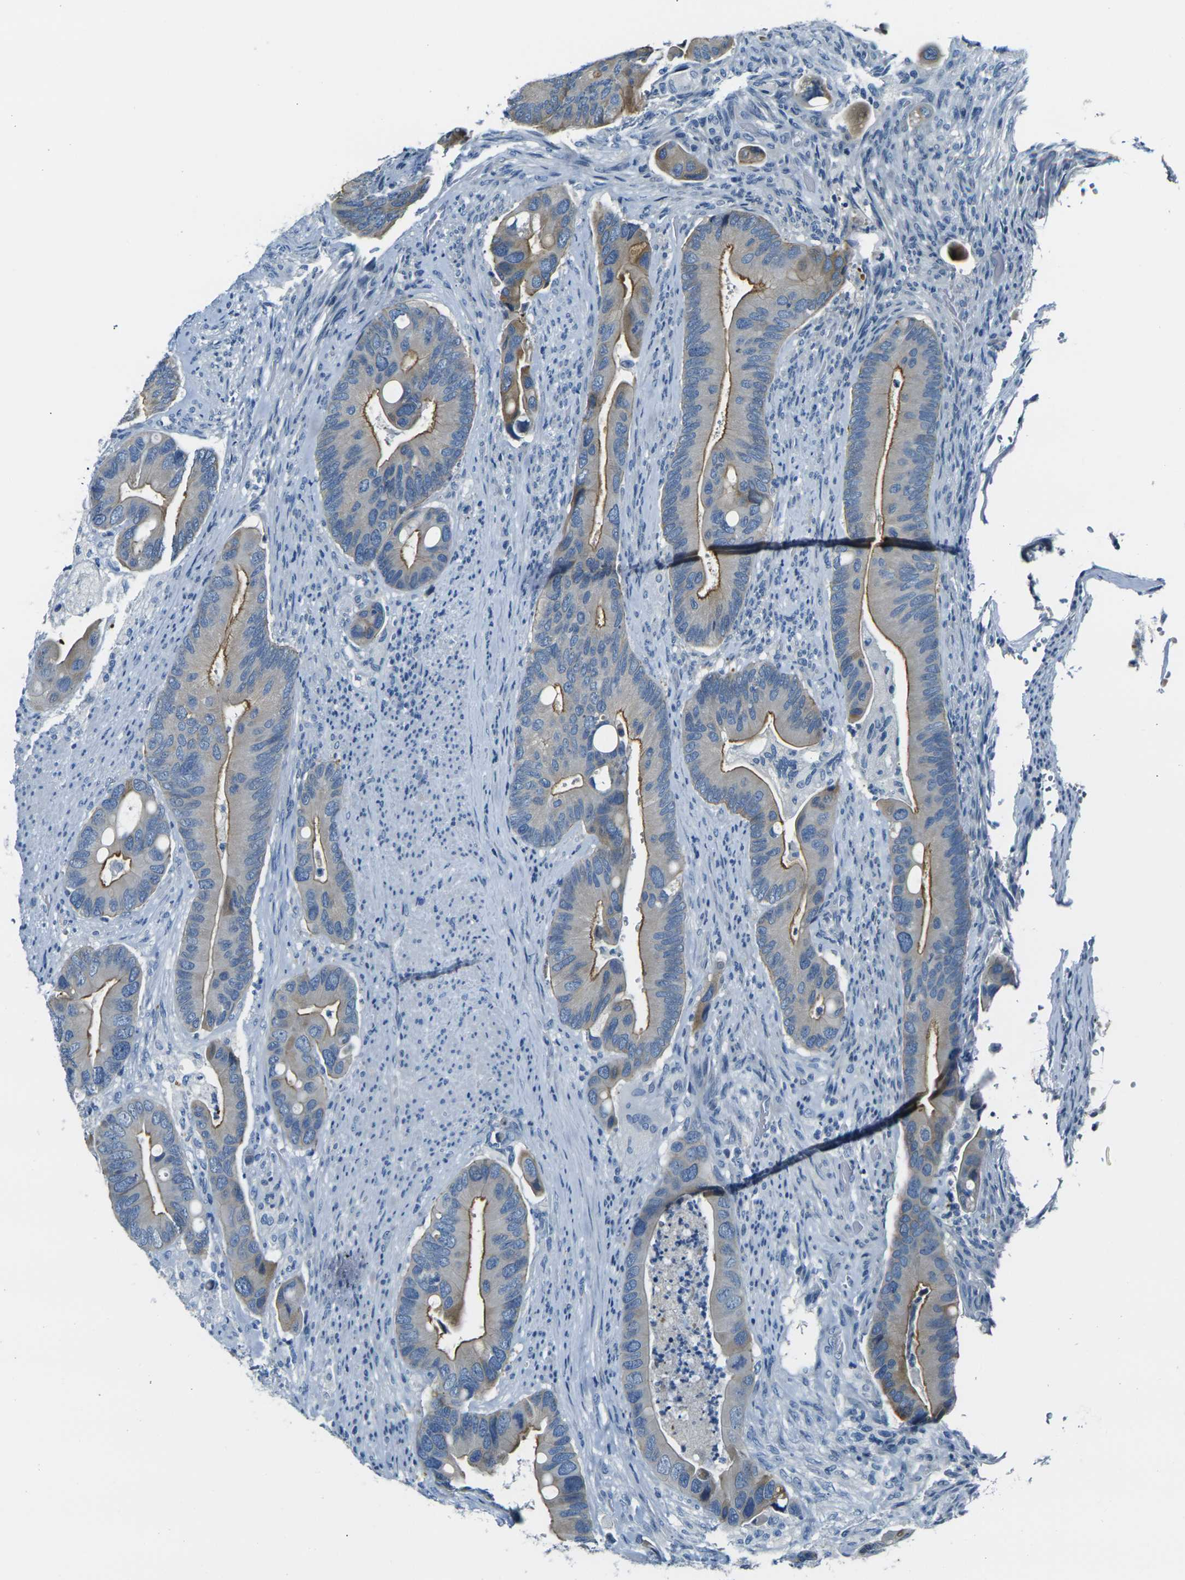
{"staining": {"intensity": "moderate", "quantity": "25%-75%", "location": "cytoplasmic/membranous"}, "tissue": "colorectal cancer", "cell_type": "Tumor cells", "image_type": "cancer", "snomed": [{"axis": "morphology", "description": "Adenocarcinoma, NOS"}, {"axis": "topography", "description": "Rectum"}], "caption": "Human colorectal adenocarcinoma stained with a protein marker displays moderate staining in tumor cells.", "gene": "SHISAL2B", "patient": {"sex": "female", "age": 57}}